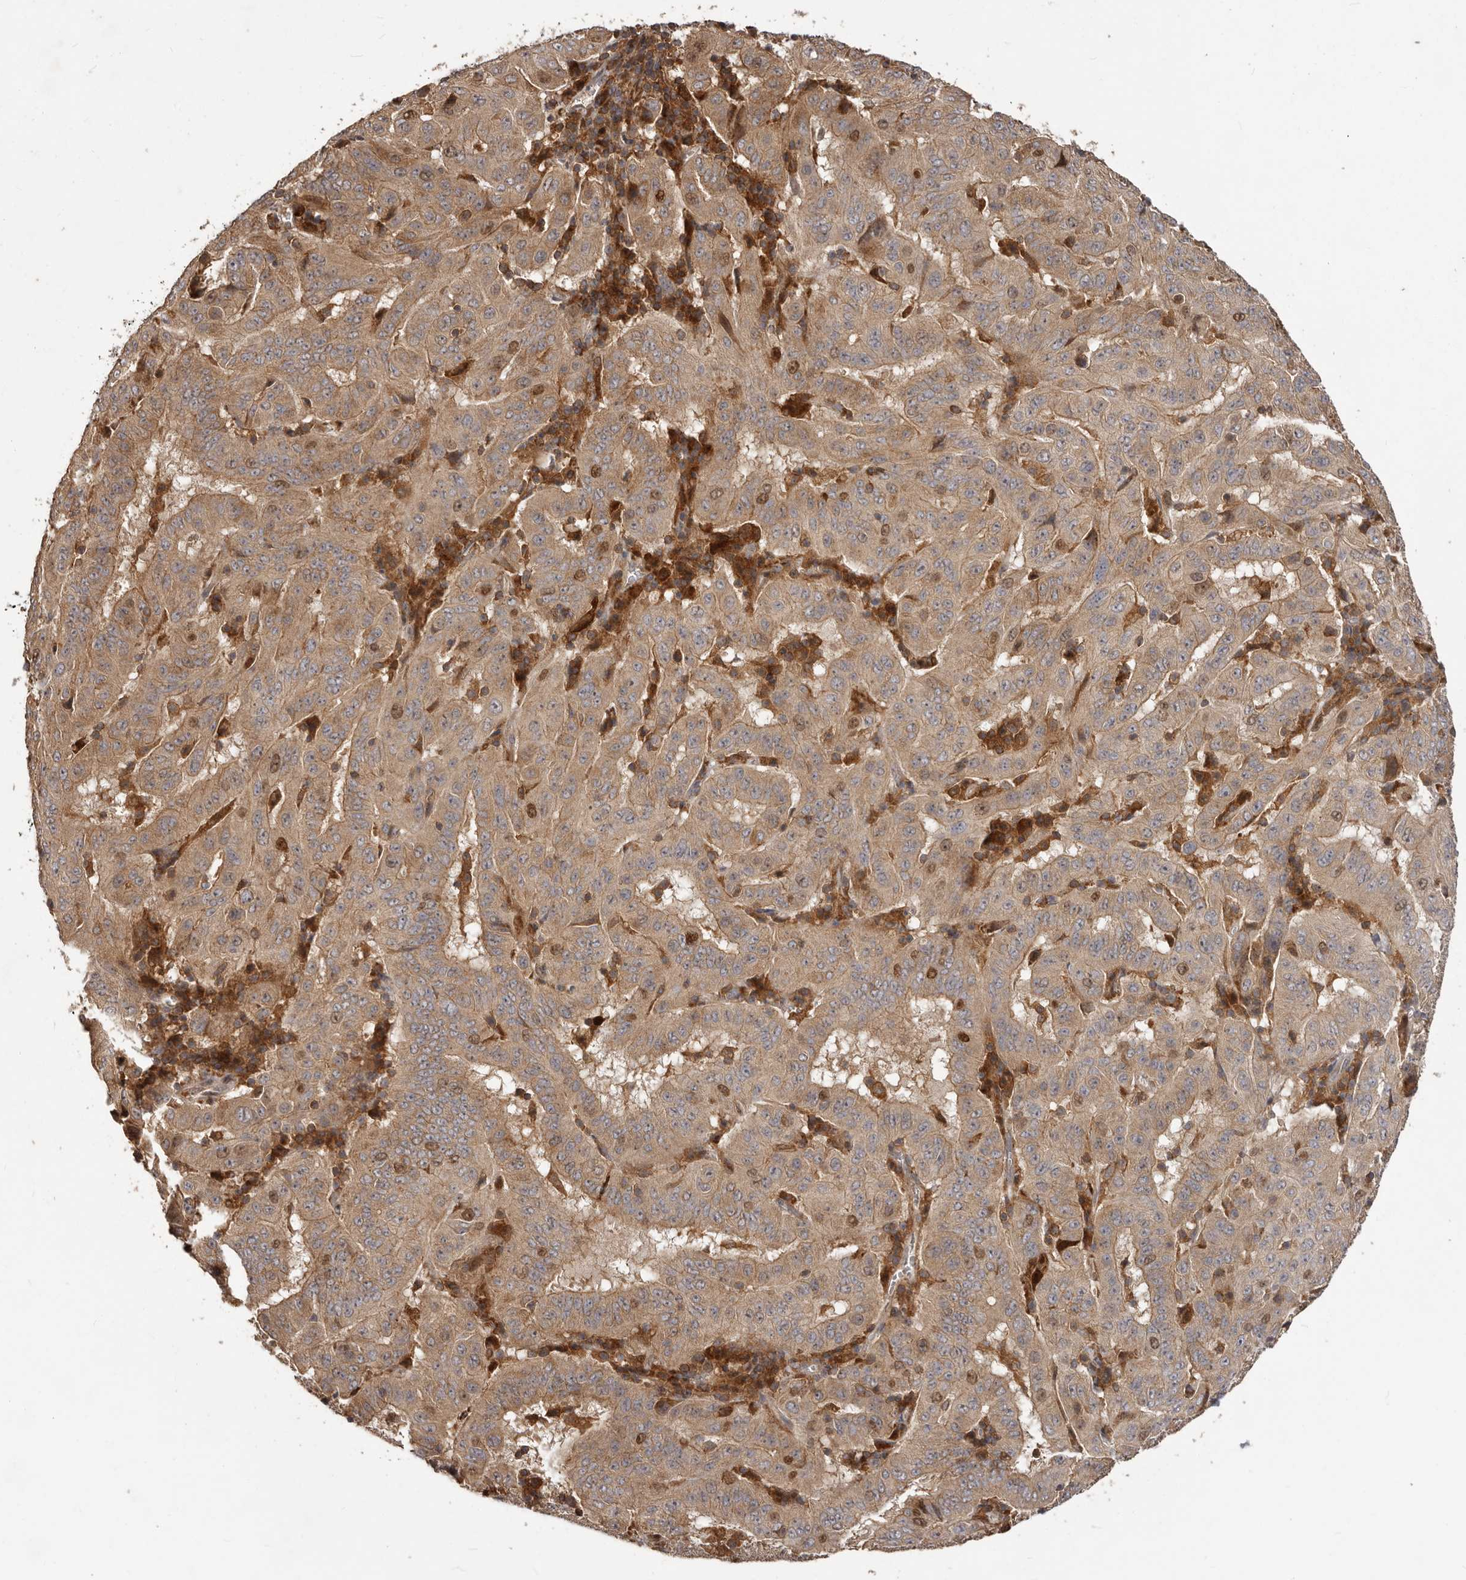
{"staining": {"intensity": "moderate", "quantity": ">75%", "location": "cytoplasmic/membranous"}, "tissue": "pancreatic cancer", "cell_type": "Tumor cells", "image_type": "cancer", "snomed": [{"axis": "morphology", "description": "Adenocarcinoma, NOS"}, {"axis": "topography", "description": "Pancreas"}], "caption": "This micrograph demonstrates immunohistochemistry (IHC) staining of human pancreatic cancer, with medium moderate cytoplasmic/membranous positivity in about >75% of tumor cells.", "gene": "RNF187", "patient": {"sex": "male", "age": 63}}